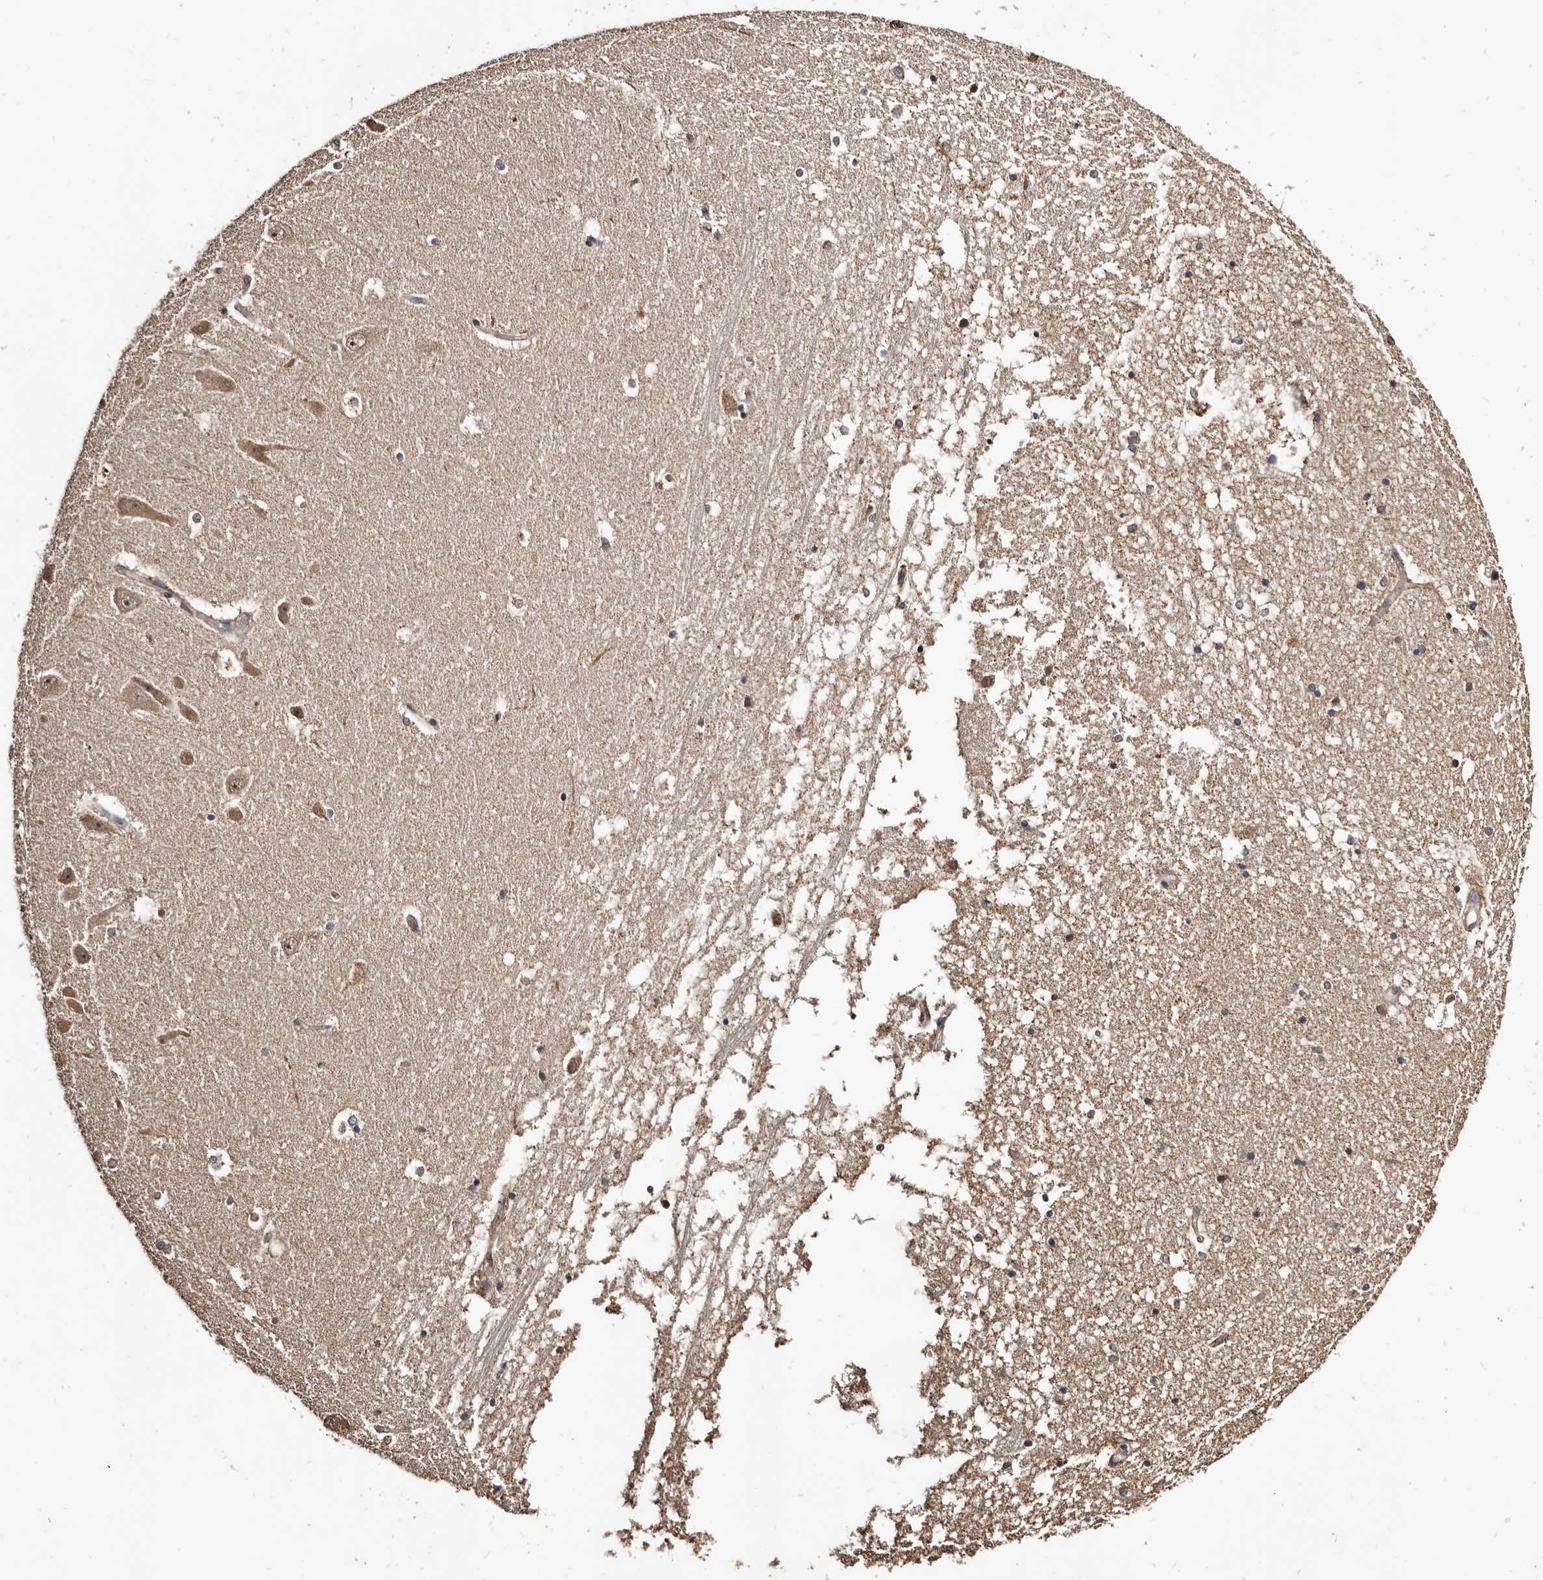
{"staining": {"intensity": "moderate", "quantity": "<25%", "location": "cytoplasmic/membranous"}, "tissue": "hippocampus", "cell_type": "Glial cells", "image_type": "normal", "snomed": [{"axis": "morphology", "description": "Normal tissue, NOS"}, {"axis": "topography", "description": "Hippocampus"}], "caption": "This micrograph reveals benign hippocampus stained with immunohistochemistry to label a protein in brown. The cytoplasmic/membranous of glial cells show moderate positivity for the protein. Nuclei are counter-stained blue.", "gene": "AKAP7", "patient": {"sex": "male", "age": 45}}